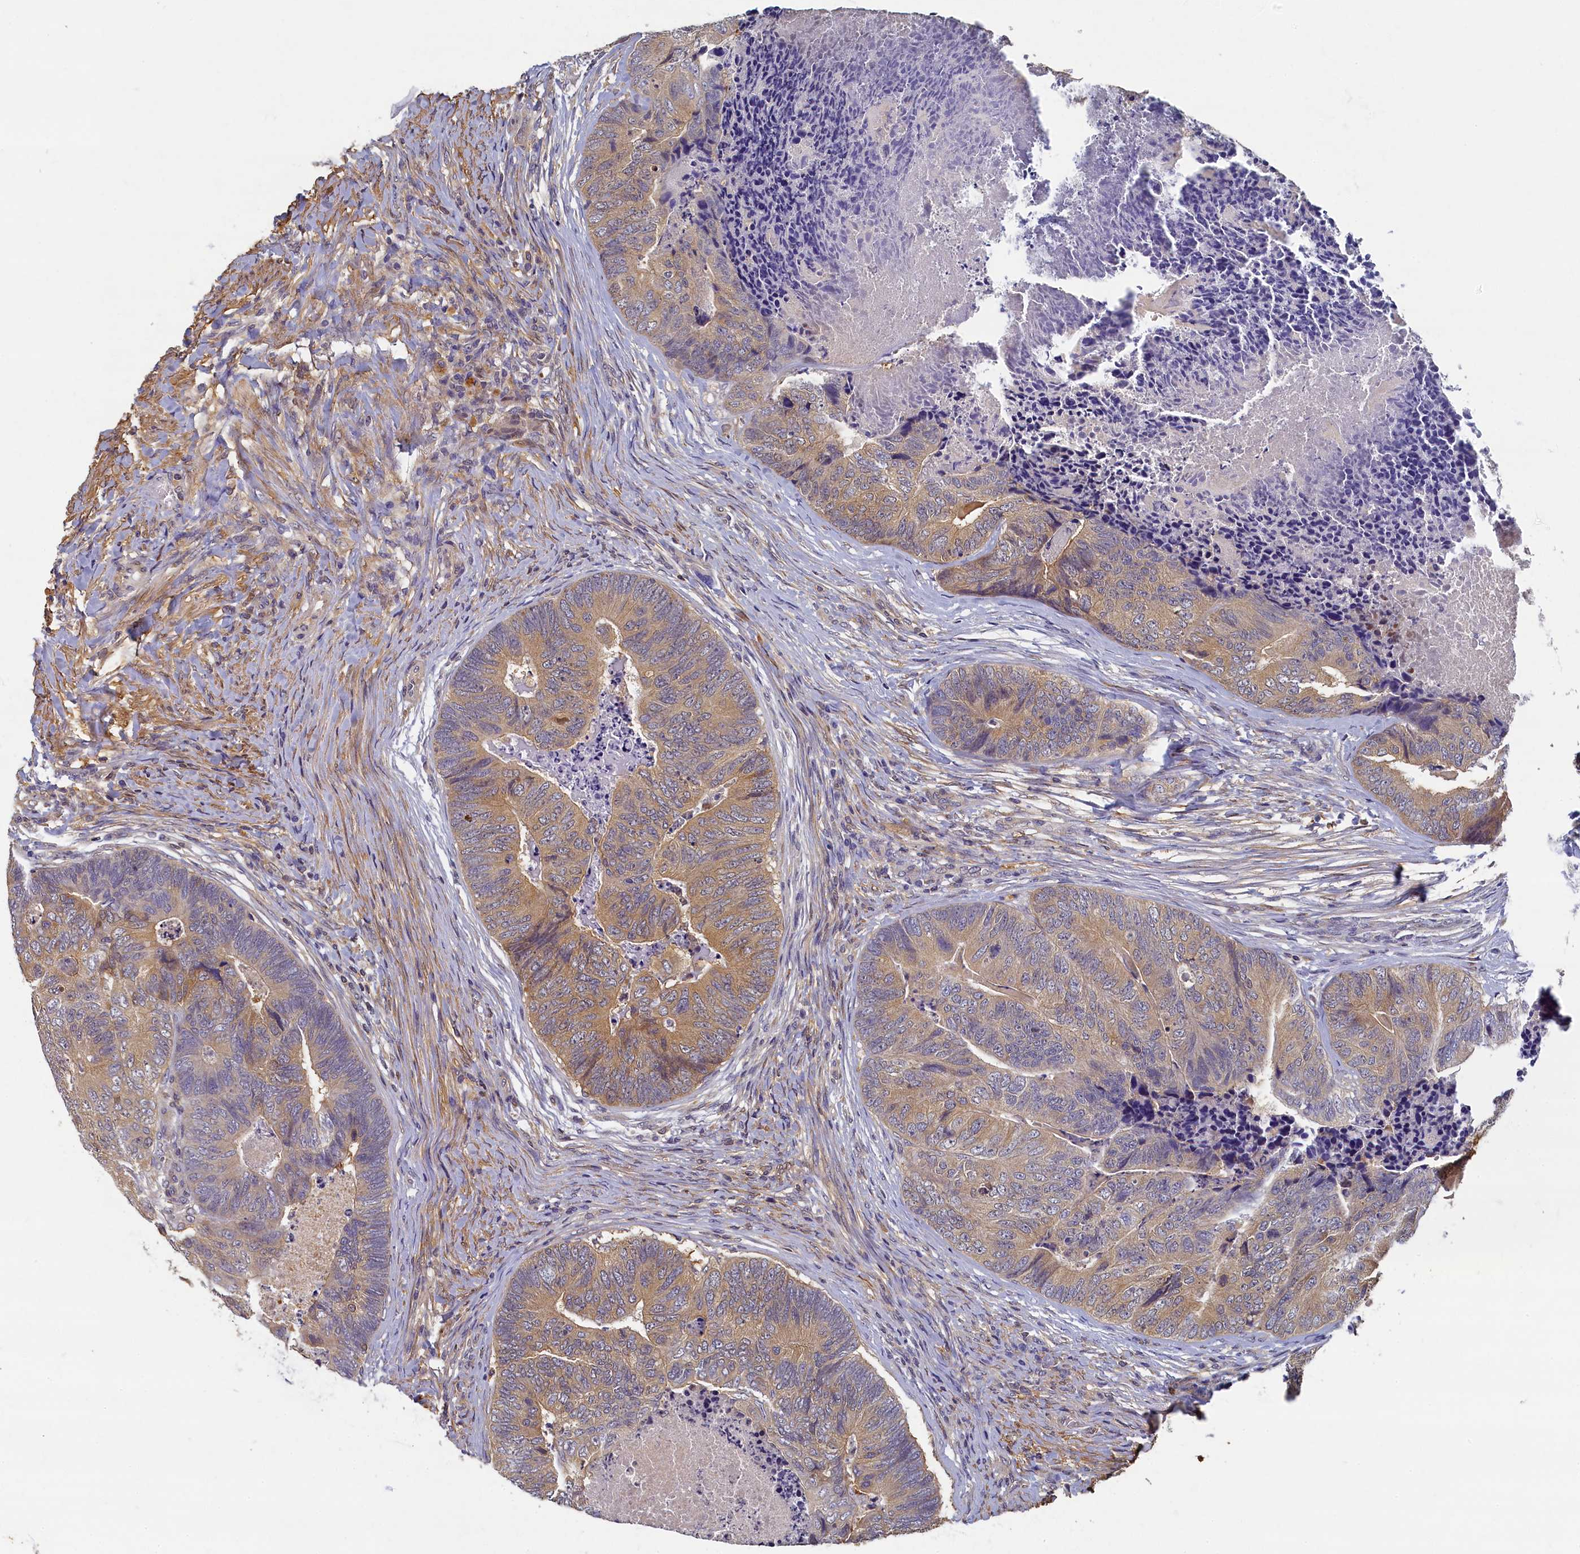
{"staining": {"intensity": "weak", "quantity": ">75%", "location": "cytoplasmic/membranous"}, "tissue": "colorectal cancer", "cell_type": "Tumor cells", "image_type": "cancer", "snomed": [{"axis": "morphology", "description": "Adenocarcinoma, NOS"}, {"axis": "topography", "description": "Colon"}], "caption": "Immunohistochemical staining of human adenocarcinoma (colorectal) displays low levels of weak cytoplasmic/membranous protein positivity in about >75% of tumor cells. The protein of interest is stained brown, and the nuclei are stained in blue (DAB (3,3'-diaminobenzidine) IHC with brightfield microscopy, high magnification).", "gene": "TBCB", "patient": {"sex": "female", "age": 67}}